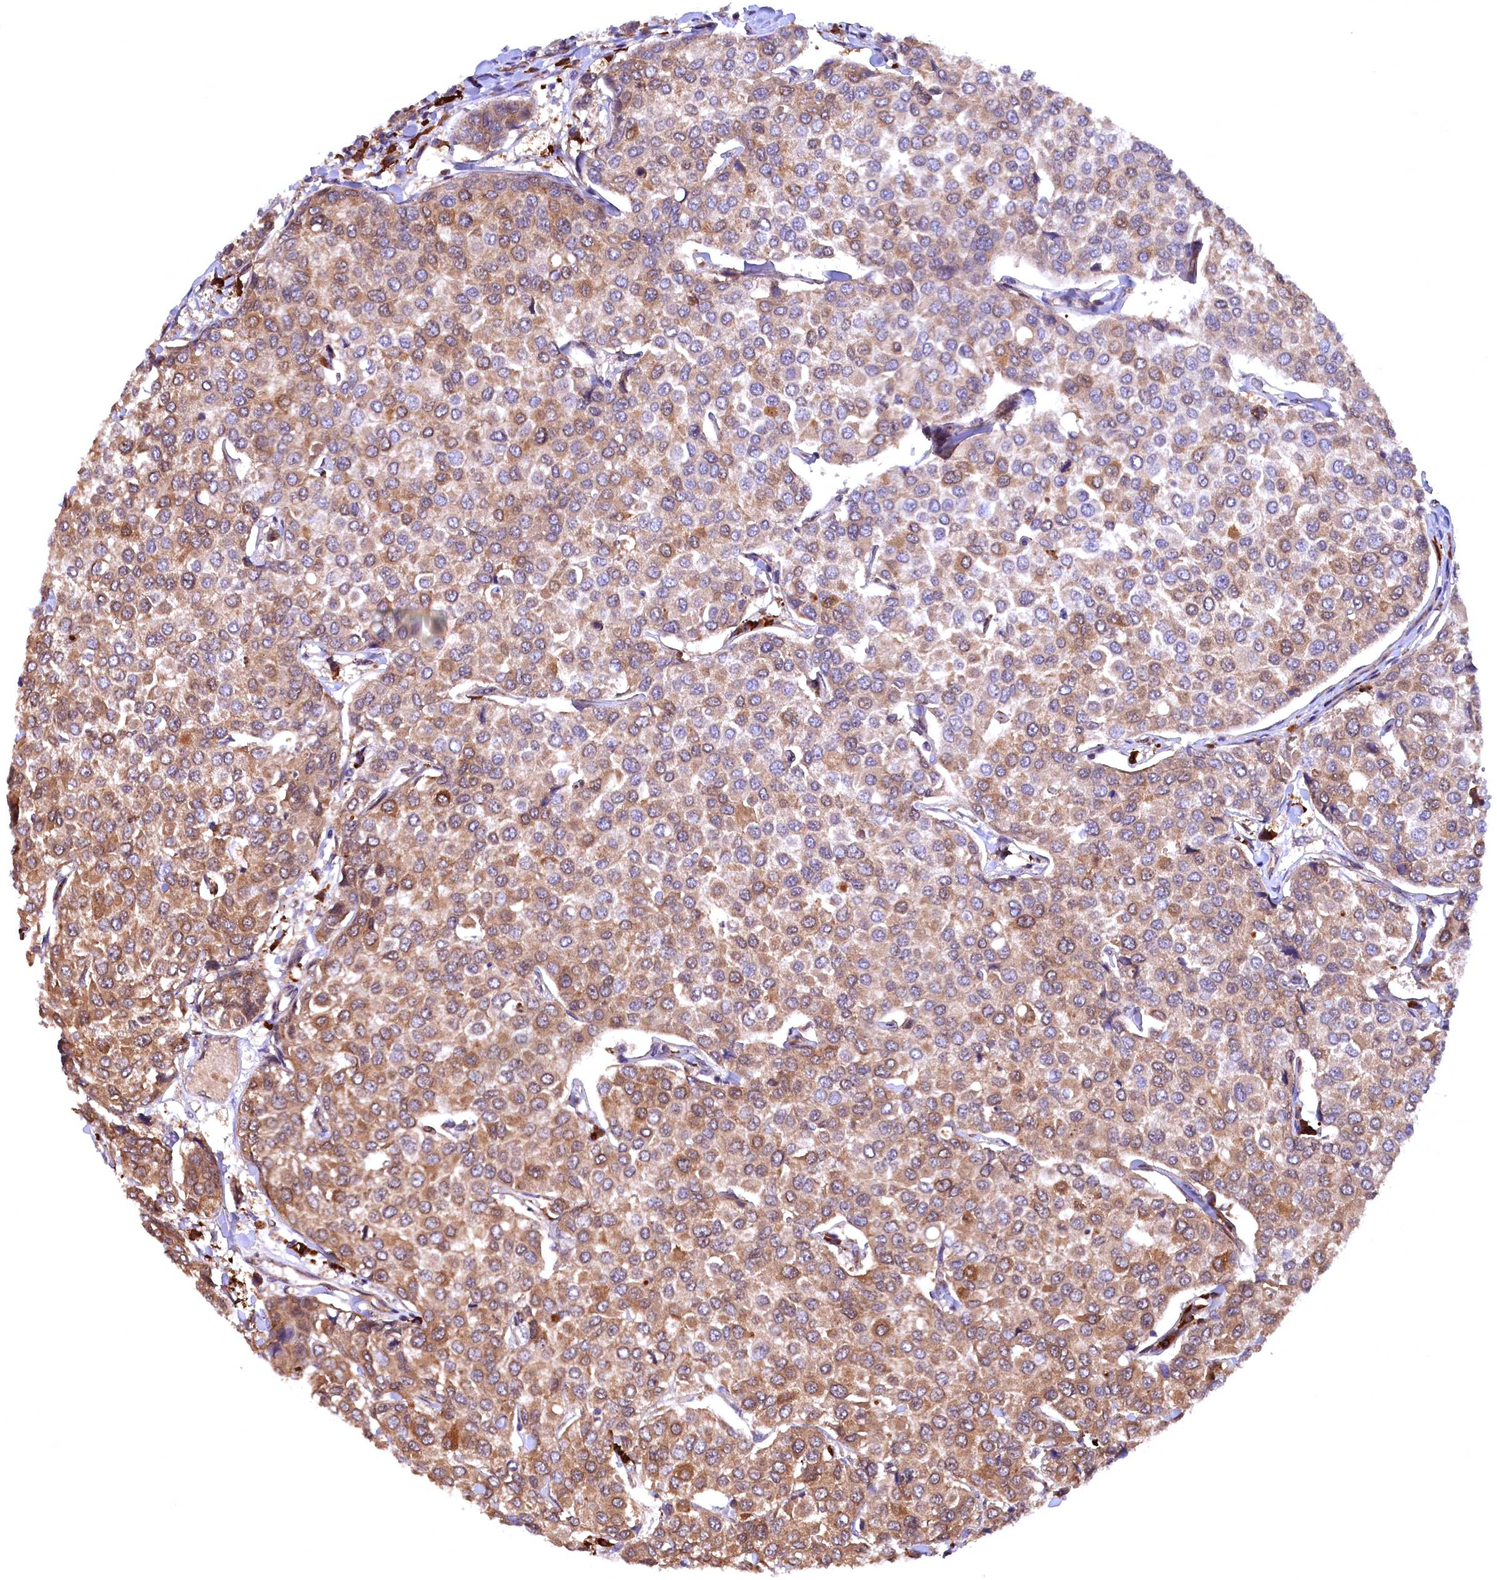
{"staining": {"intensity": "moderate", "quantity": ">75%", "location": "cytoplasmic/membranous"}, "tissue": "breast cancer", "cell_type": "Tumor cells", "image_type": "cancer", "snomed": [{"axis": "morphology", "description": "Duct carcinoma"}, {"axis": "topography", "description": "Breast"}], "caption": "An image of breast cancer (infiltrating ductal carcinoma) stained for a protein demonstrates moderate cytoplasmic/membranous brown staining in tumor cells.", "gene": "JPT2", "patient": {"sex": "female", "age": 55}}